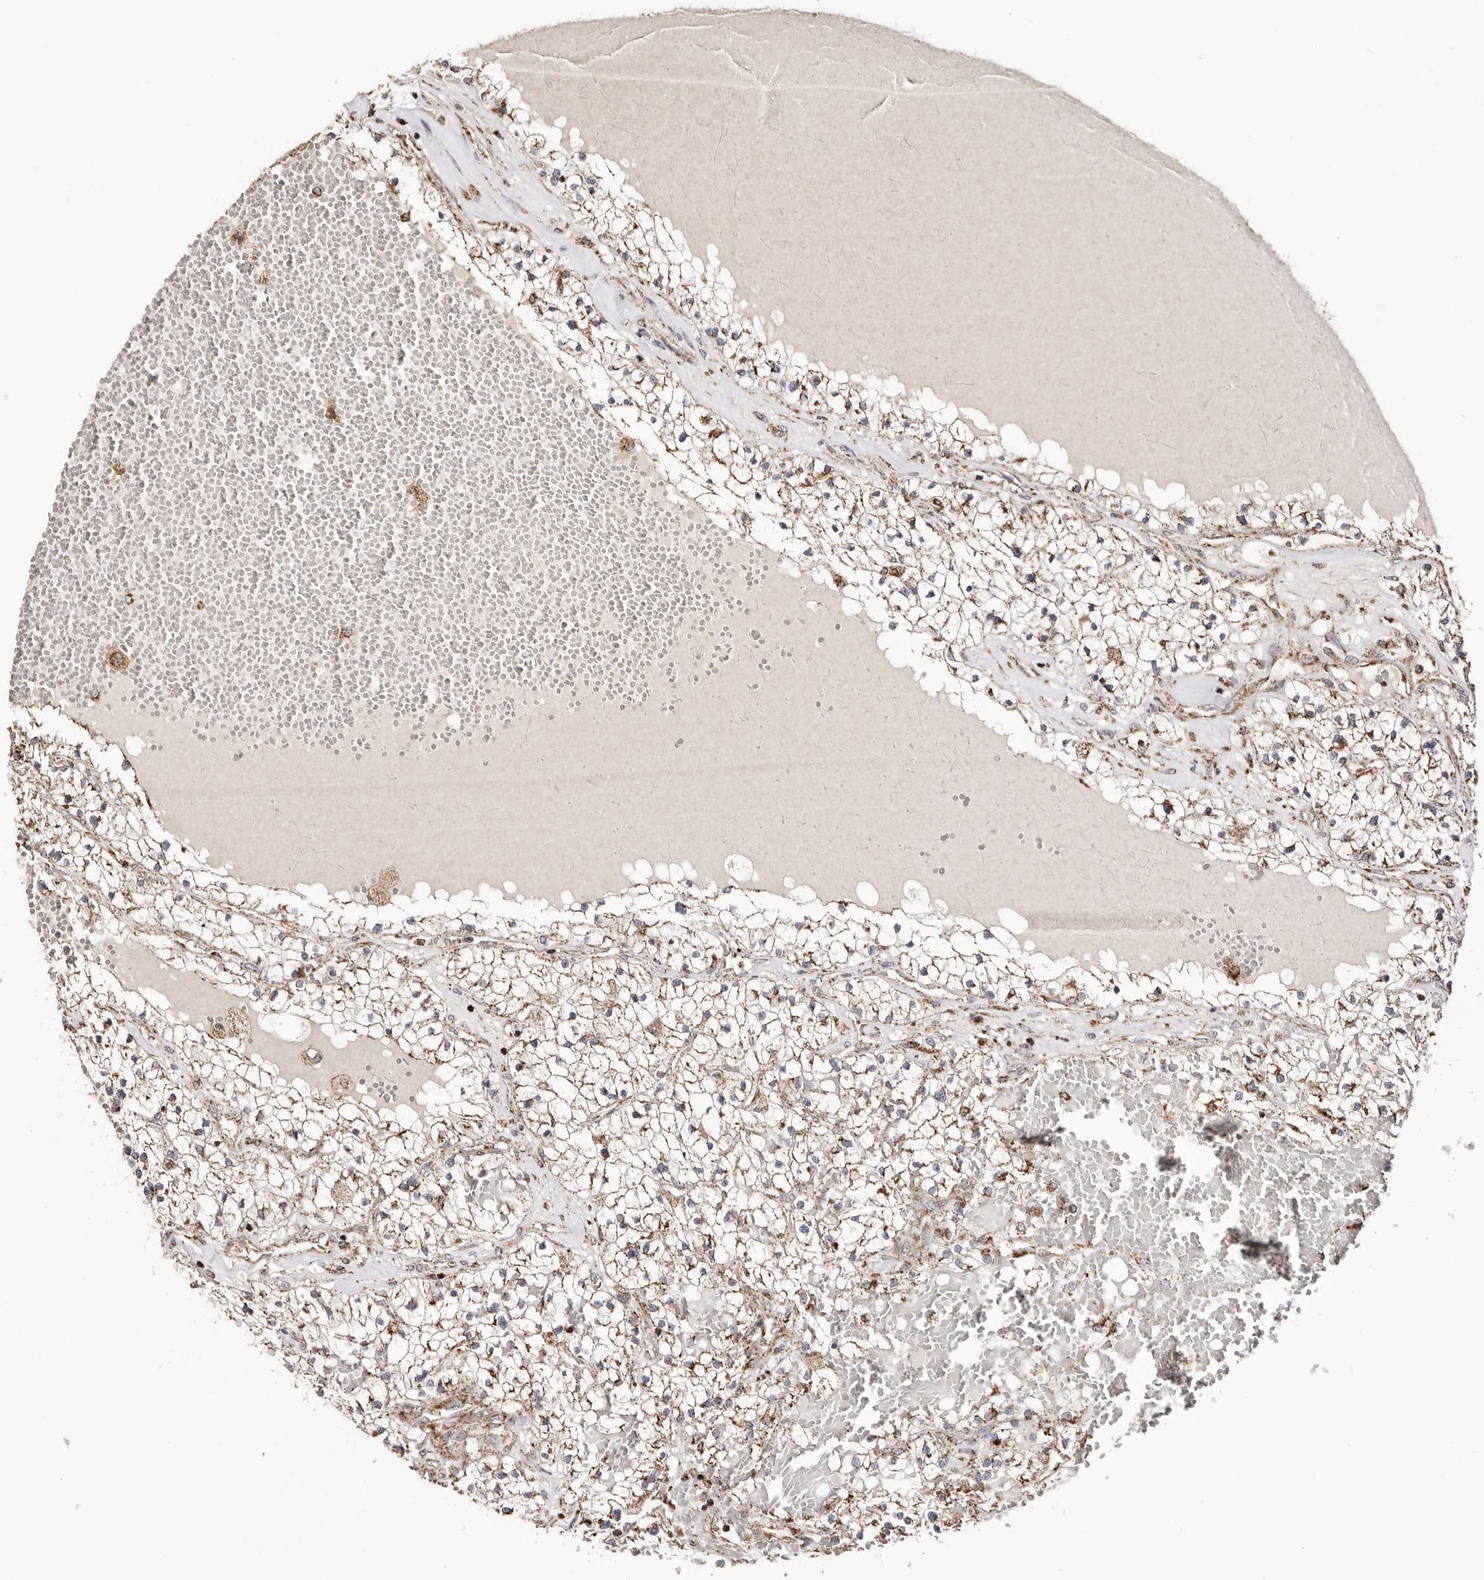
{"staining": {"intensity": "moderate", "quantity": ">75%", "location": "cytoplasmic/membranous"}, "tissue": "renal cancer", "cell_type": "Tumor cells", "image_type": "cancer", "snomed": [{"axis": "morphology", "description": "Normal tissue, NOS"}, {"axis": "morphology", "description": "Adenocarcinoma, NOS"}, {"axis": "topography", "description": "Kidney"}], "caption": "Immunohistochemical staining of human adenocarcinoma (renal) shows medium levels of moderate cytoplasmic/membranous protein positivity in approximately >75% of tumor cells.", "gene": "PRKACB", "patient": {"sex": "male", "age": 68}}